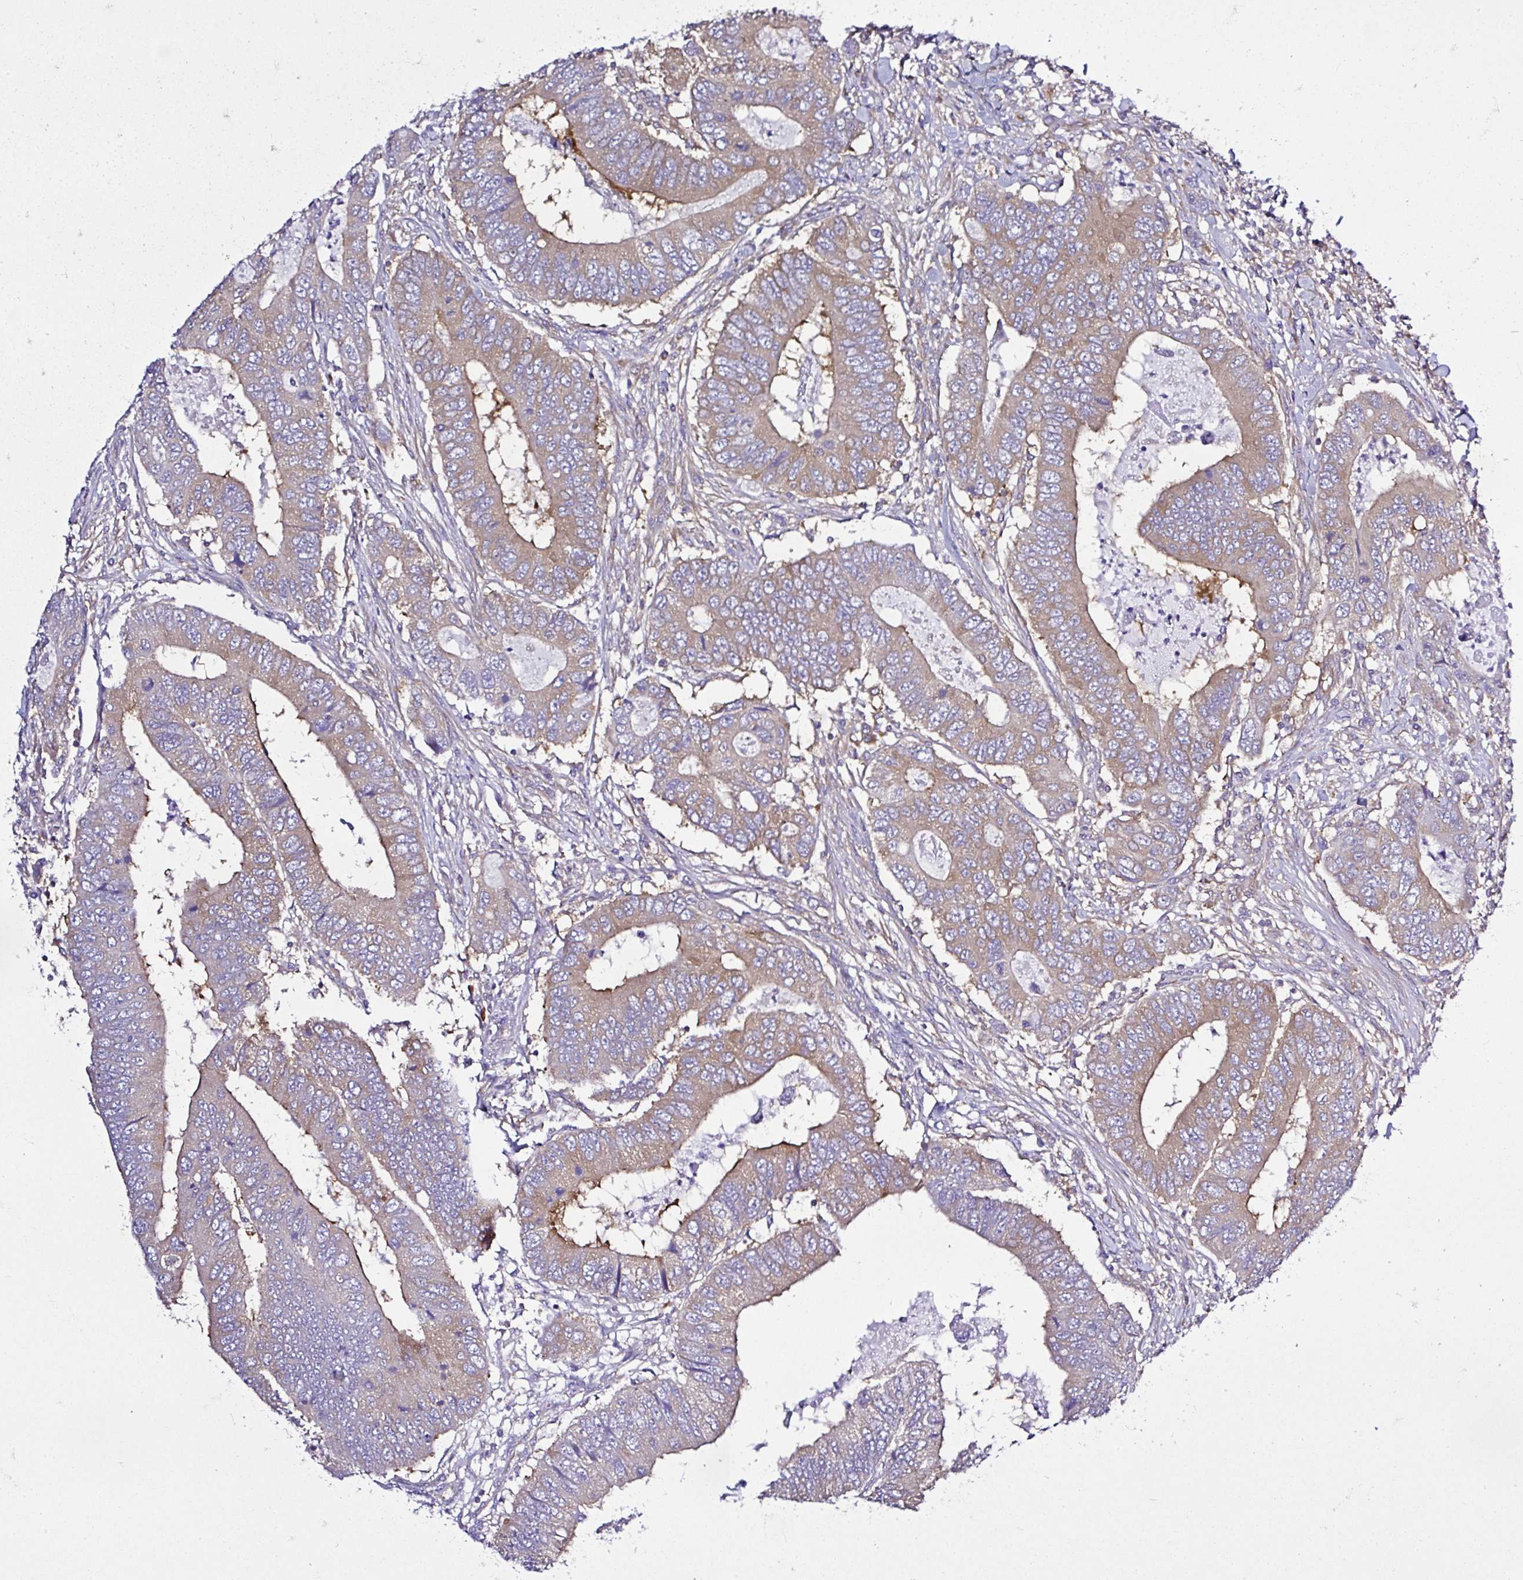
{"staining": {"intensity": "weak", "quantity": "25%-75%", "location": "cytoplasmic/membranous"}, "tissue": "colorectal cancer", "cell_type": "Tumor cells", "image_type": "cancer", "snomed": [{"axis": "morphology", "description": "Adenocarcinoma, NOS"}, {"axis": "topography", "description": "Colon"}], "caption": "A photomicrograph of adenocarcinoma (colorectal) stained for a protein exhibits weak cytoplasmic/membranous brown staining in tumor cells.", "gene": "LARS1", "patient": {"sex": "male", "age": 53}}